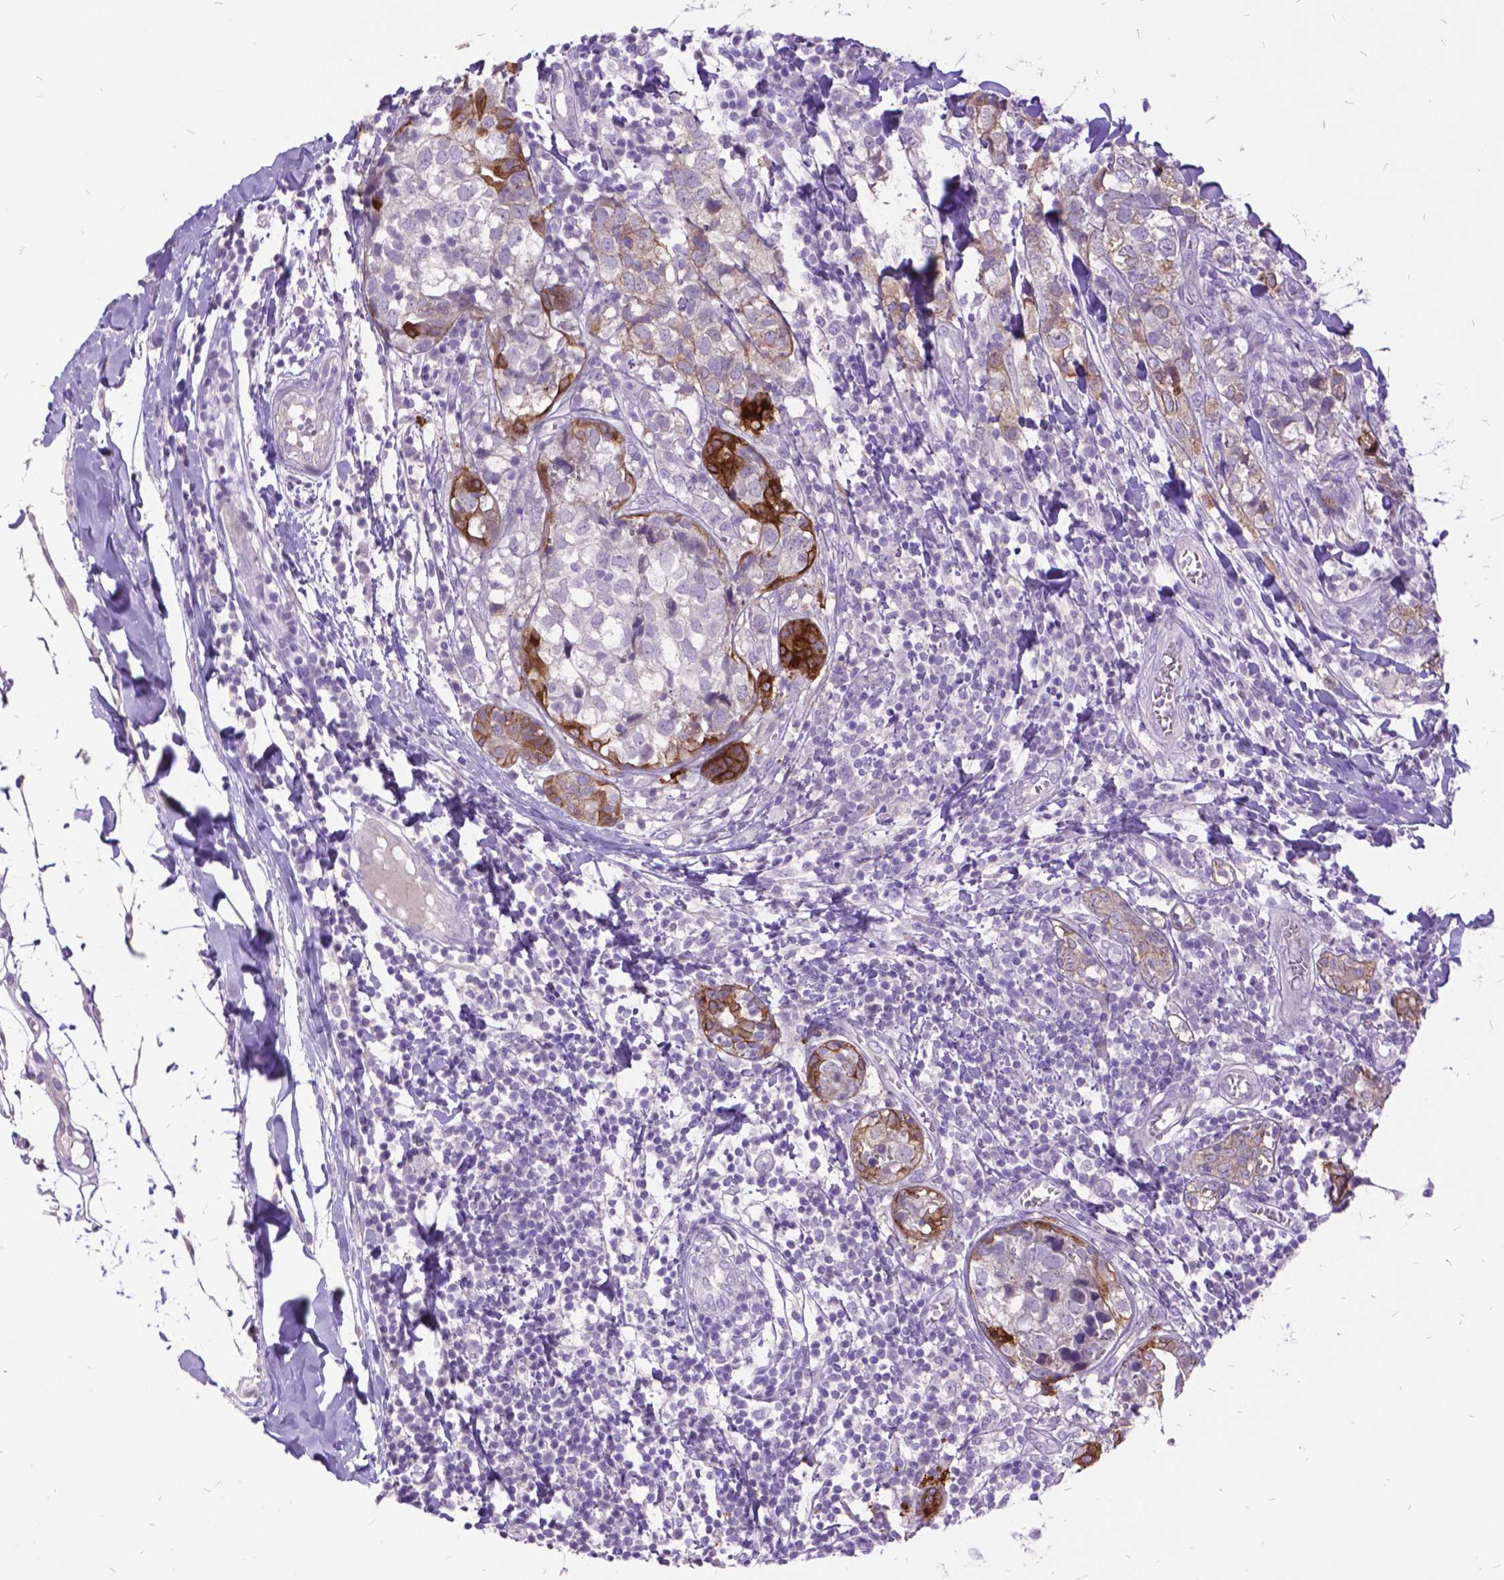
{"staining": {"intensity": "strong", "quantity": "<25%", "location": "cytoplasmic/membranous"}, "tissue": "breast cancer", "cell_type": "Tumor cells", "image_type": "cancer", "snomed": [{"axis": "morphology", "description": "Duct carcinoma"}, {"axis": "topography", "description": "Breast"}], "caption": "Tumor cells display strong cytoplasmic/membranous staining in approximately <25% of cells in breast intraductal carcinoma.", "gene": "ITGB6", "patient": {"sex": "female", "age": 30}}